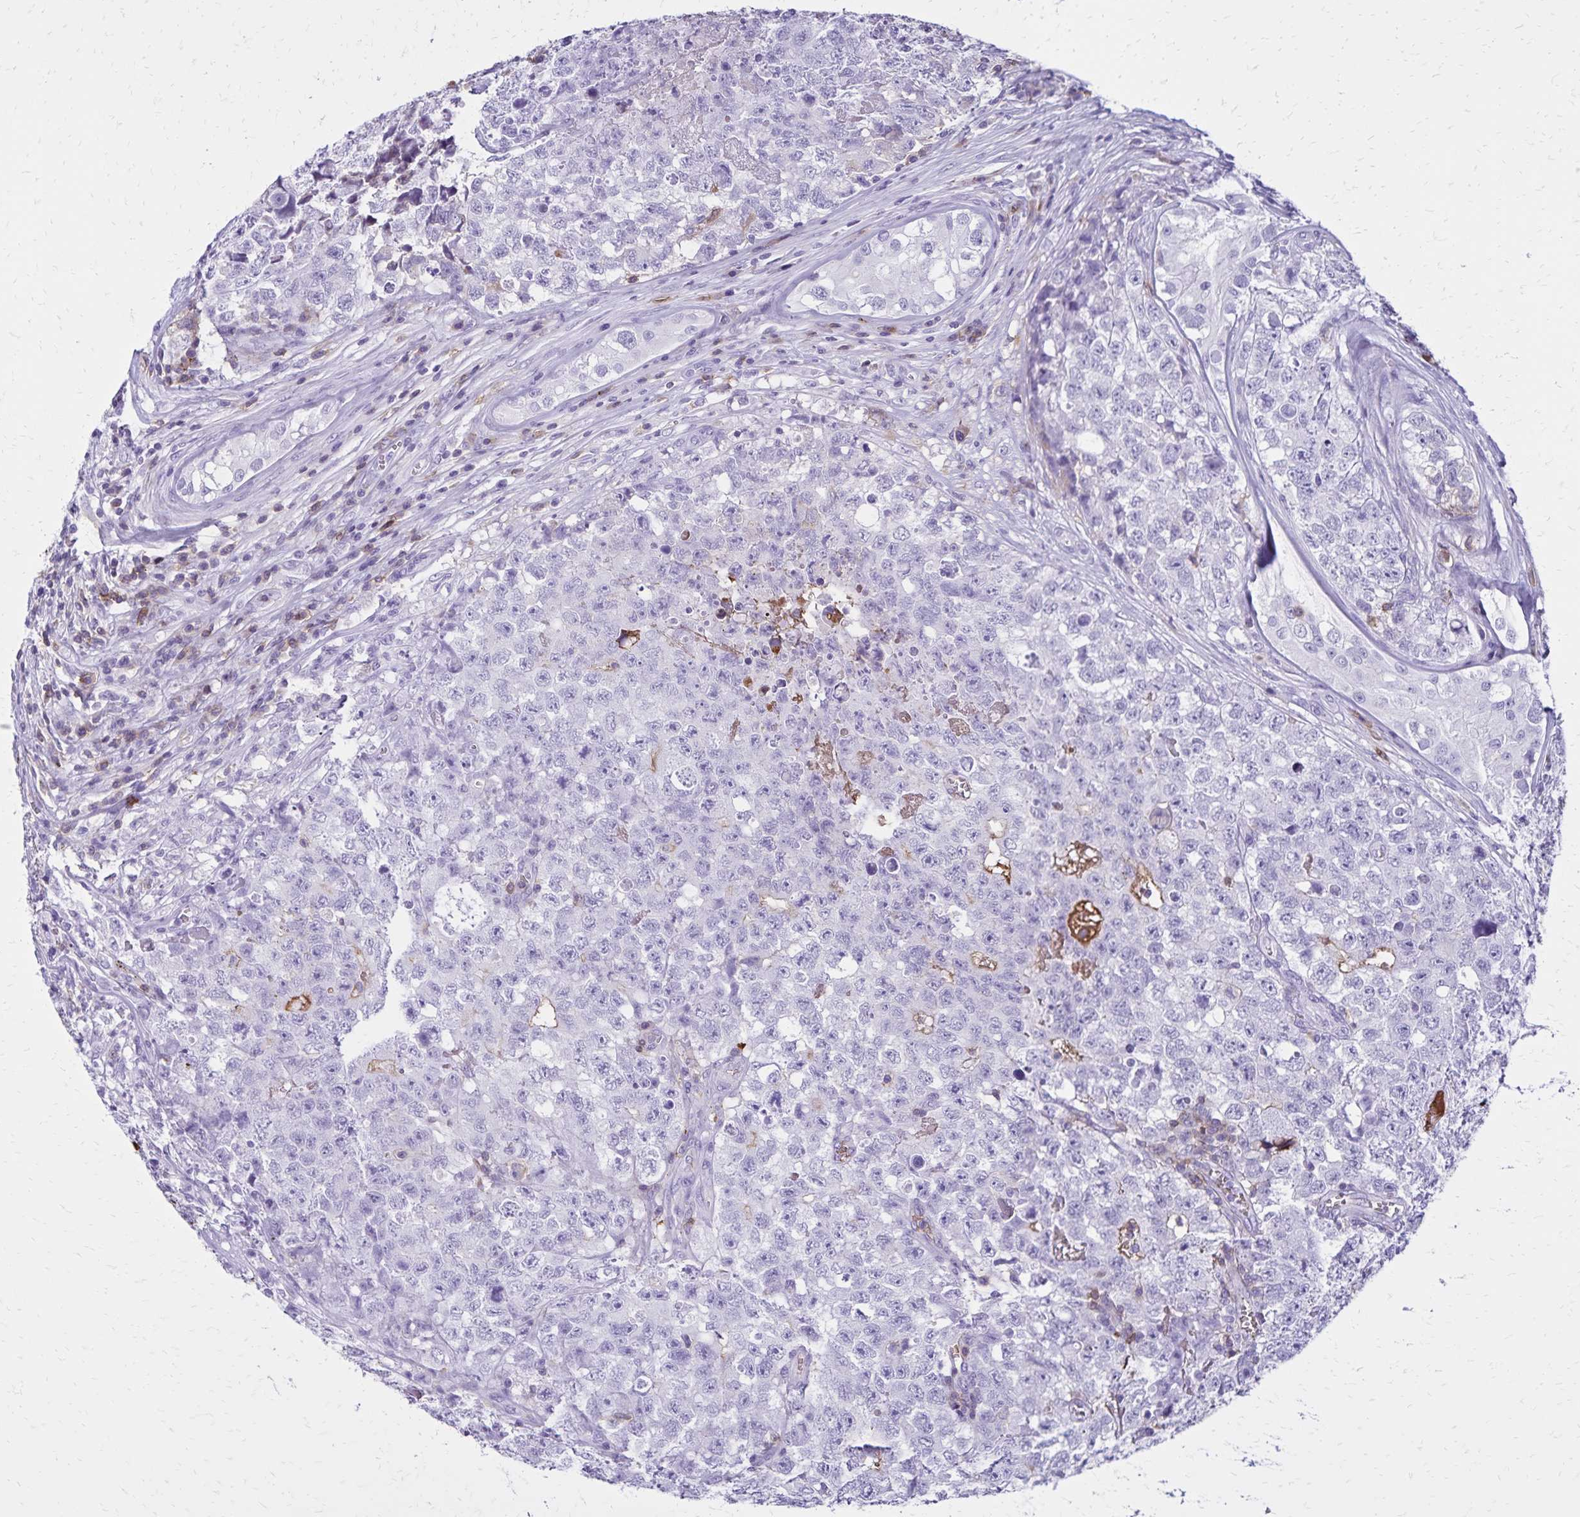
{"staining": {"intensity": "negative", "quantity": "none", "location": "none"}, "tissue": "testis cancer", "cell_type": "Tumor cells", "image_type": "cancer", "snomed": [{"axis": "morphology", "description": "Carcinoma, Embryonal, NOS"}, {"axis": "topography", "description": "Testis"}], "caption": "This micrograph is of testis cancer stained with IHC to label a protein in brown with the nuclei are counter-stained blue. There is no staining in tumor cells.", "gene": "CD27", "patient": {"sex": "male", "age": 18}}